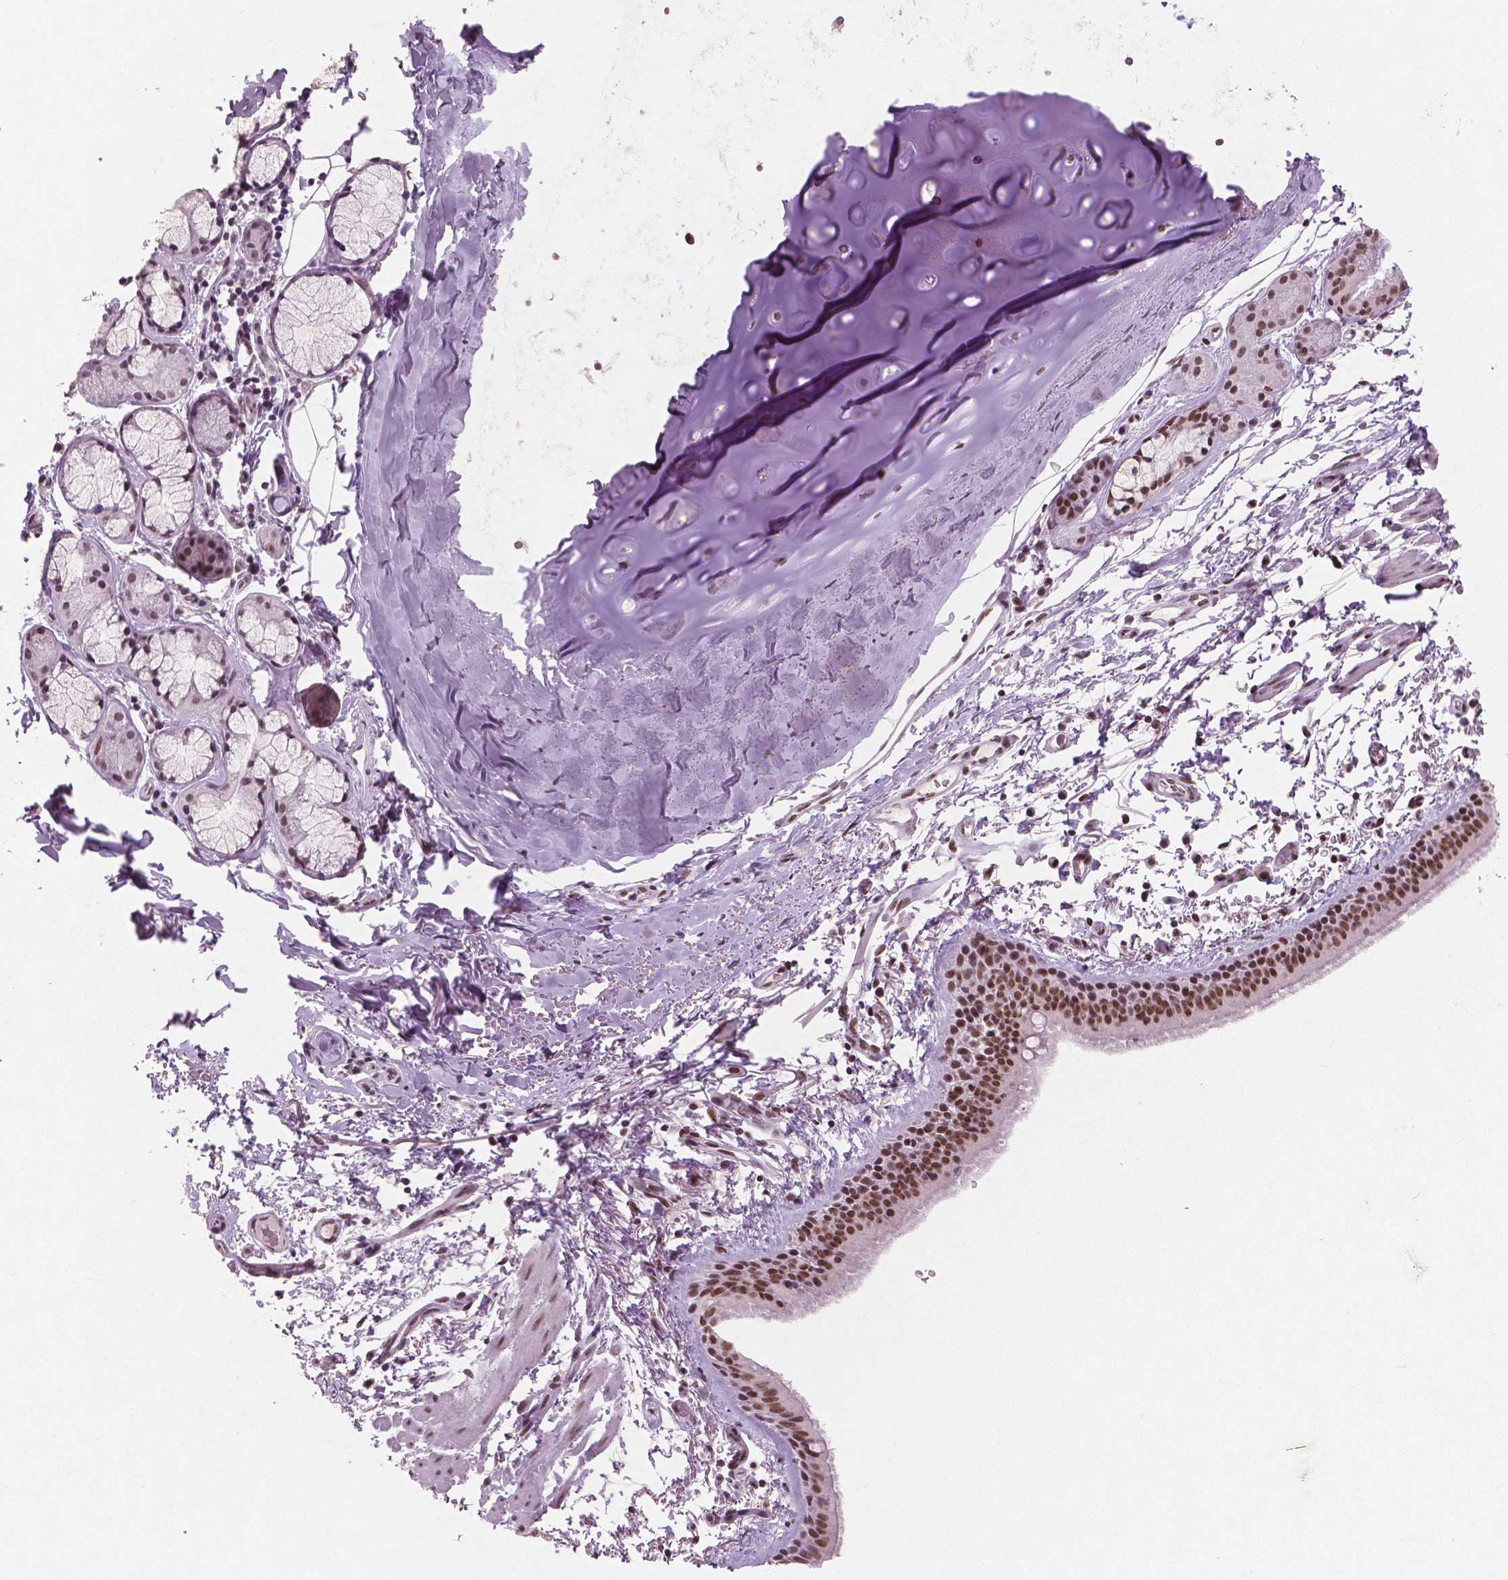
{"staining": {"intensity": "moderate", "quantity": ">75%", "location": "nuclear"}, "tissue": "bronchus", "cell_type": "Respiratory epithelial cells", "image_type": "normal", "snomed": [{"axis": "morphology", "description": "Normal tissue, NOS"}, {"axis": "topography", "description": "Bronchus"}], "caption": "This histopathology image displays immunohistochemistry (IHC) staining of unremarkable bronchus, with medium moderate nuclear expression in about >75% of respiratory epithelial cells.", "gene": "BRD4", "patient": {"sex": "female", "age": 61}}